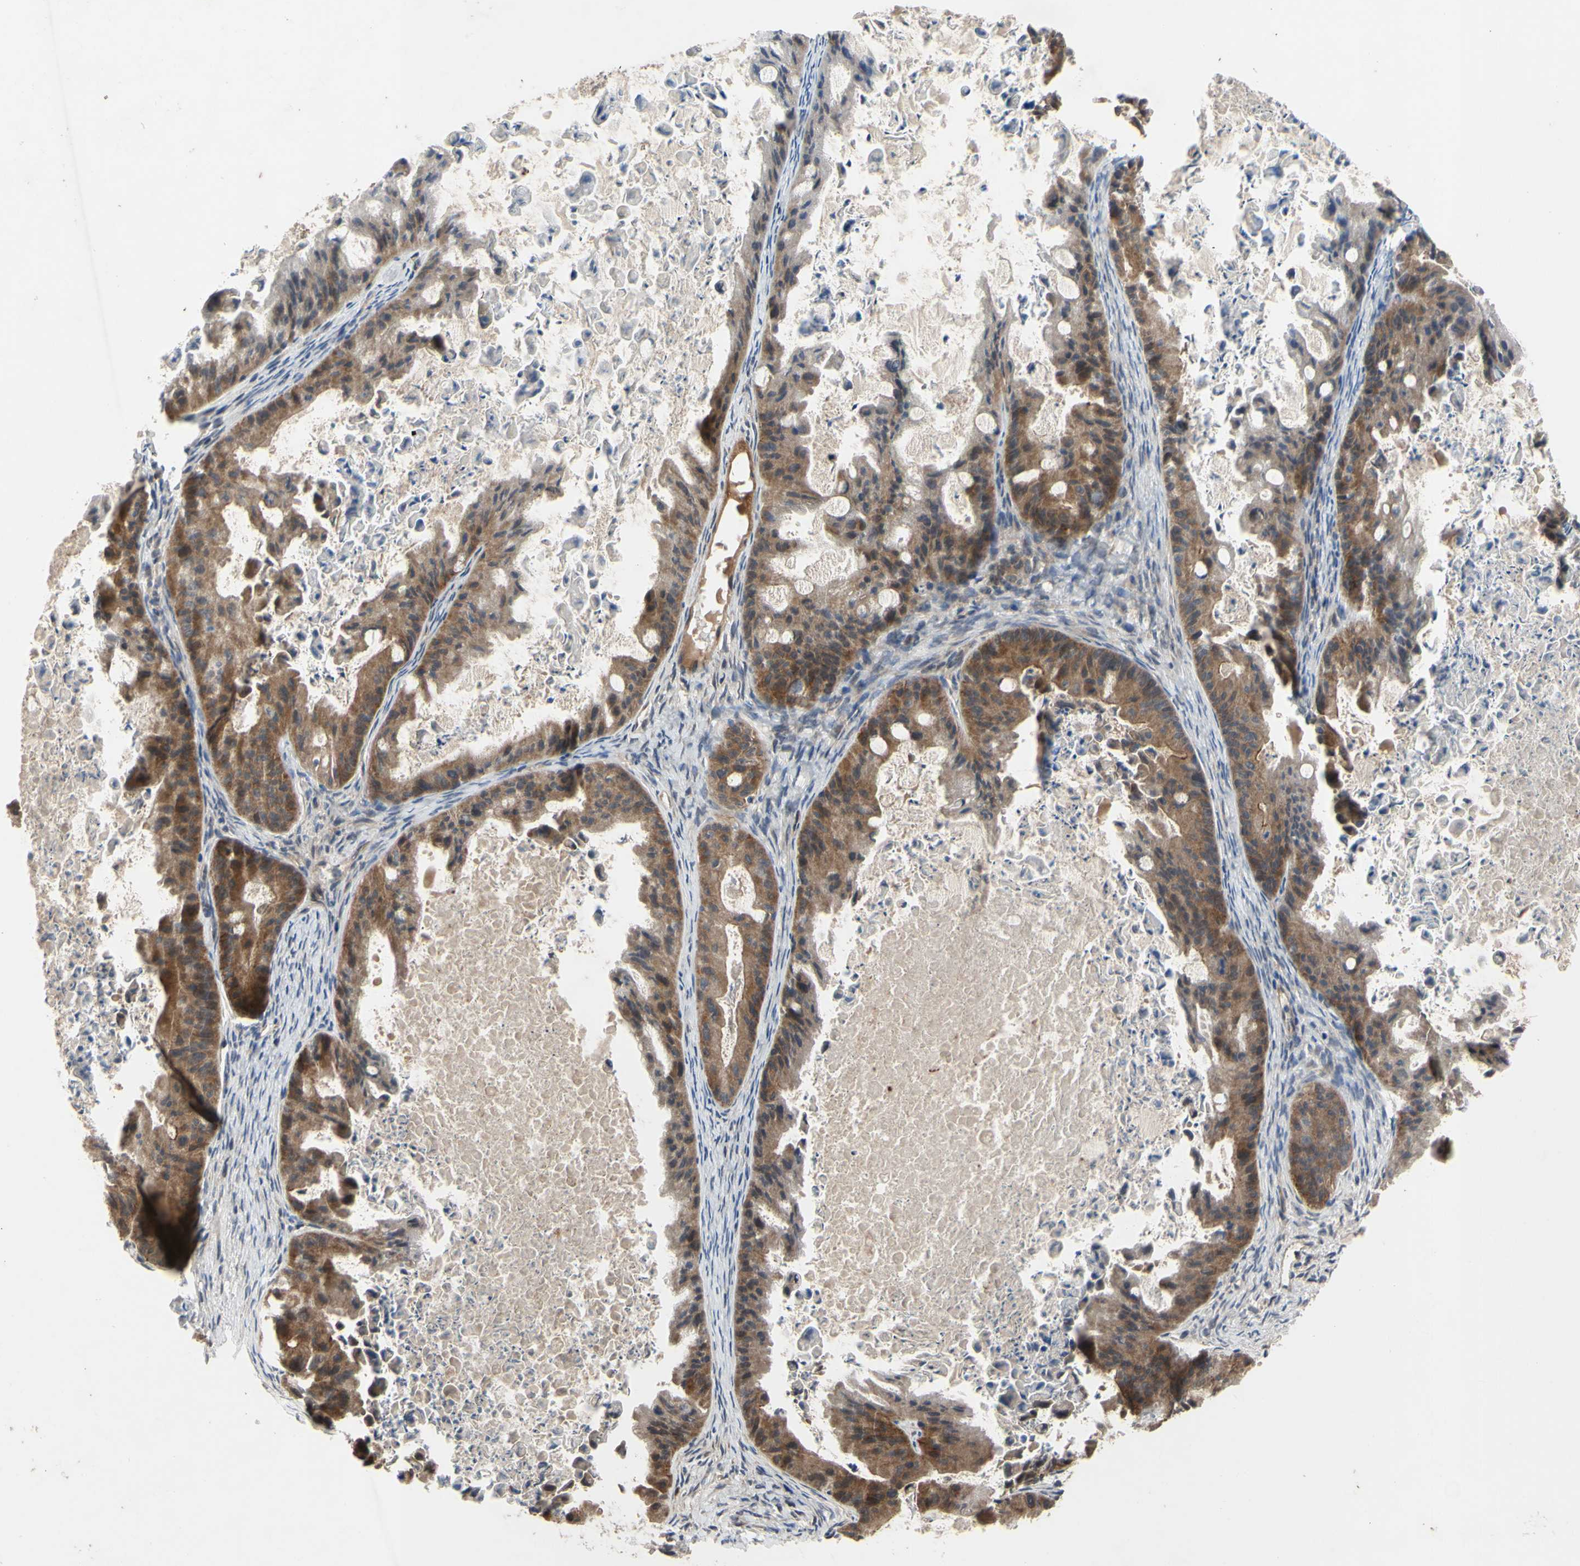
{"staining": {"intensity": "moderate", "quantity": ">75%", "location": "cytoplasmic/membranous"}, "tissue": "ovarian cancer", "cell_type": "Tumor cells", "image_type": "cancer", "snomed": [{"axis": "morphology", "description": "Cystadenocarcinoma, mucinous, NOS"}, {"axis": "topography", "description": "Ovary"}], "caption": "Mucinous cystadenocarcinoma (ovarian) tissue reveals moderate cytoplasmic/membranous staining in approximately >75% of tumor cells", "gene": "XIAP", "patient": {"sex": "female", "age": 37}}